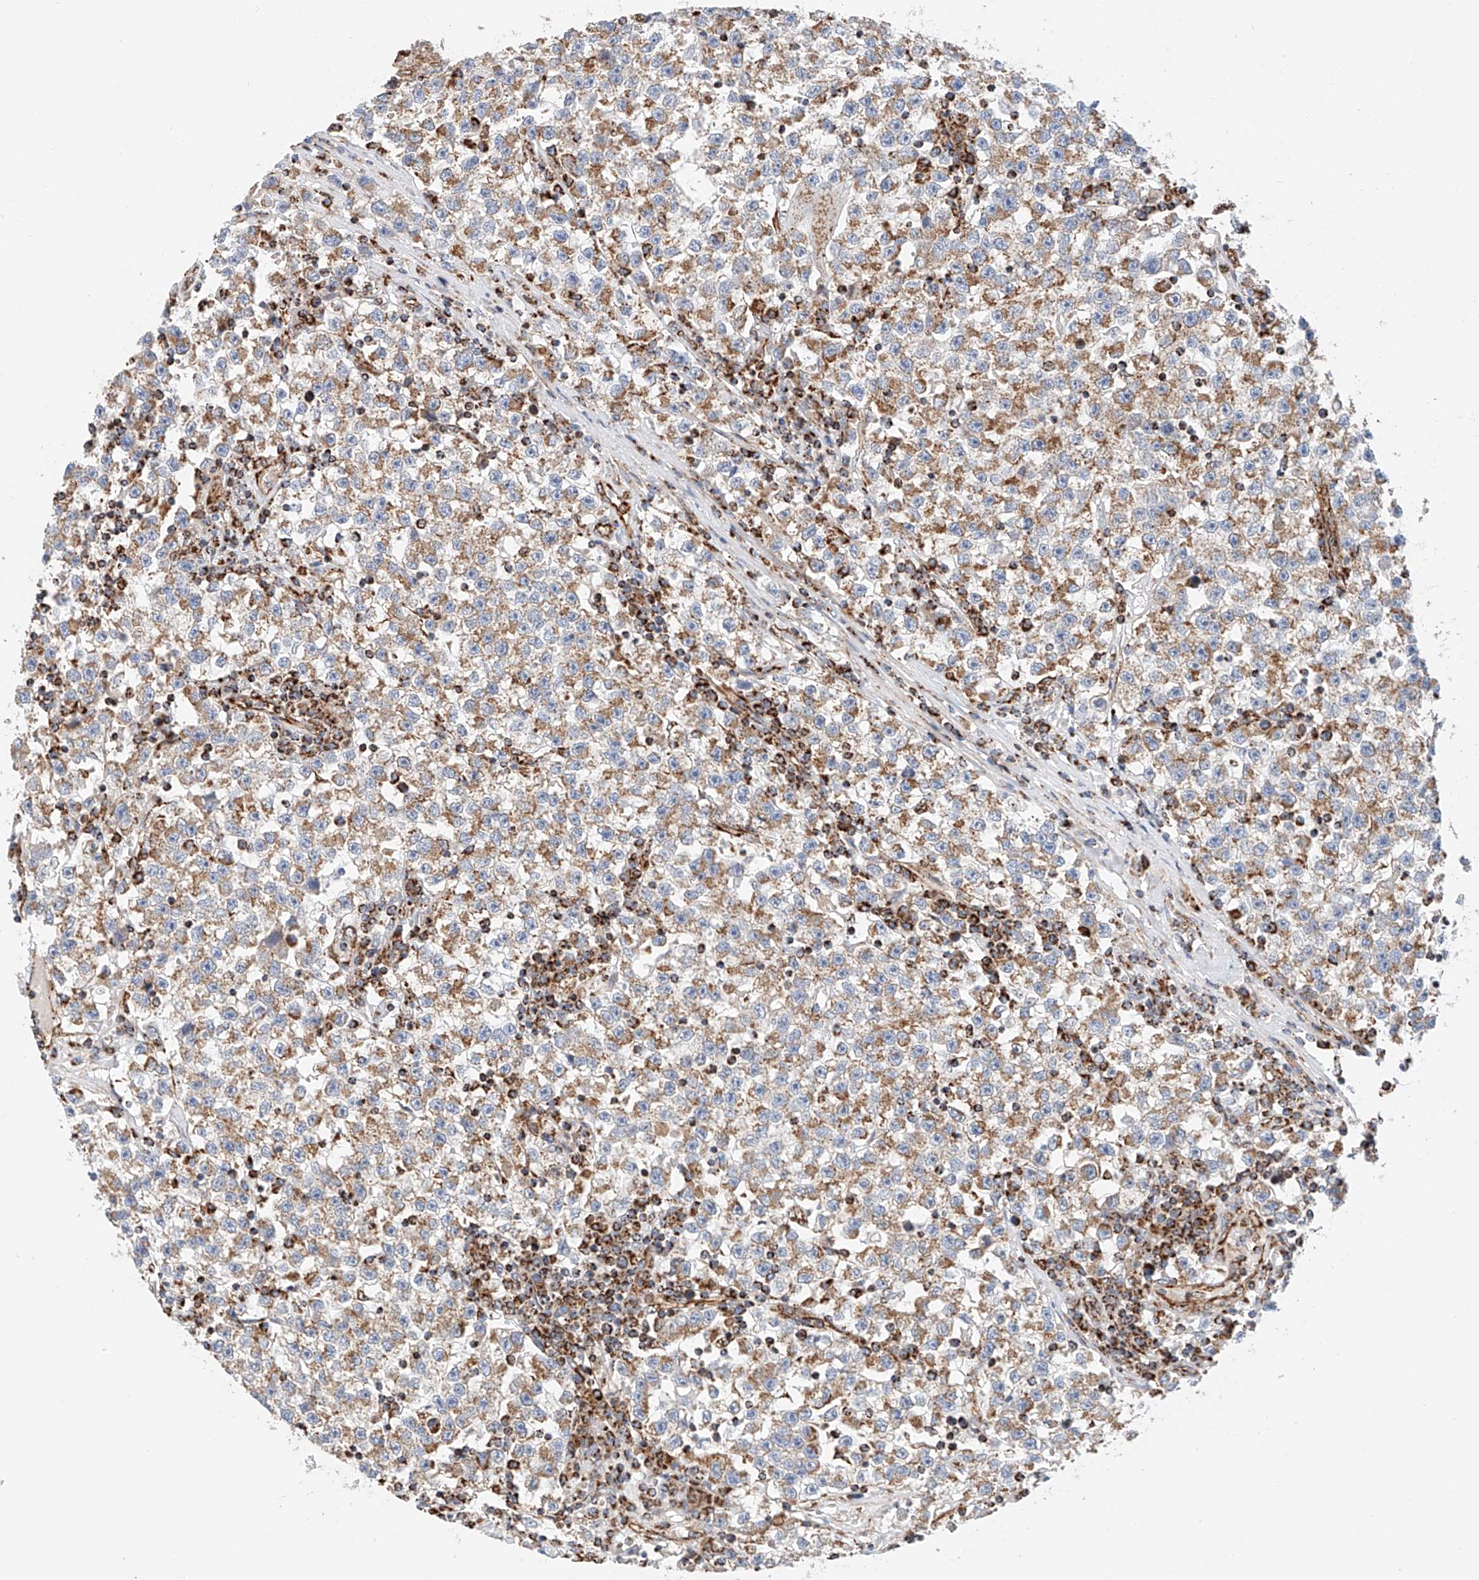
{"staining": {"intensity": "weak", "quantity": ">75%", "location": "cytoplasmic/membranous"}, "tissue": "testis cancer", "cell_type": "Tumor cells", "image_type": "cancer", "snomed": [{"axis": "morphology", "description": "Seminoma, NOS"}, {"axis": "topography", "description": "Testis"}], "caption": "Immunohistochemistry (IHC) (DAB (3,3'-diaminobenzidine)) staining of testis cancer (seminoma) reveals weak cytoplasmic/membranous protein staining in about >75% of tumor cells. The staining is performed using DAB (3,3'-diaminobenzidine) brown chromogen to label protein expression. The nuclei are counter-stained blue using hematoxylin.", "gene": "NDUFV3", "patient": {"sex": "male", "age": 22}}